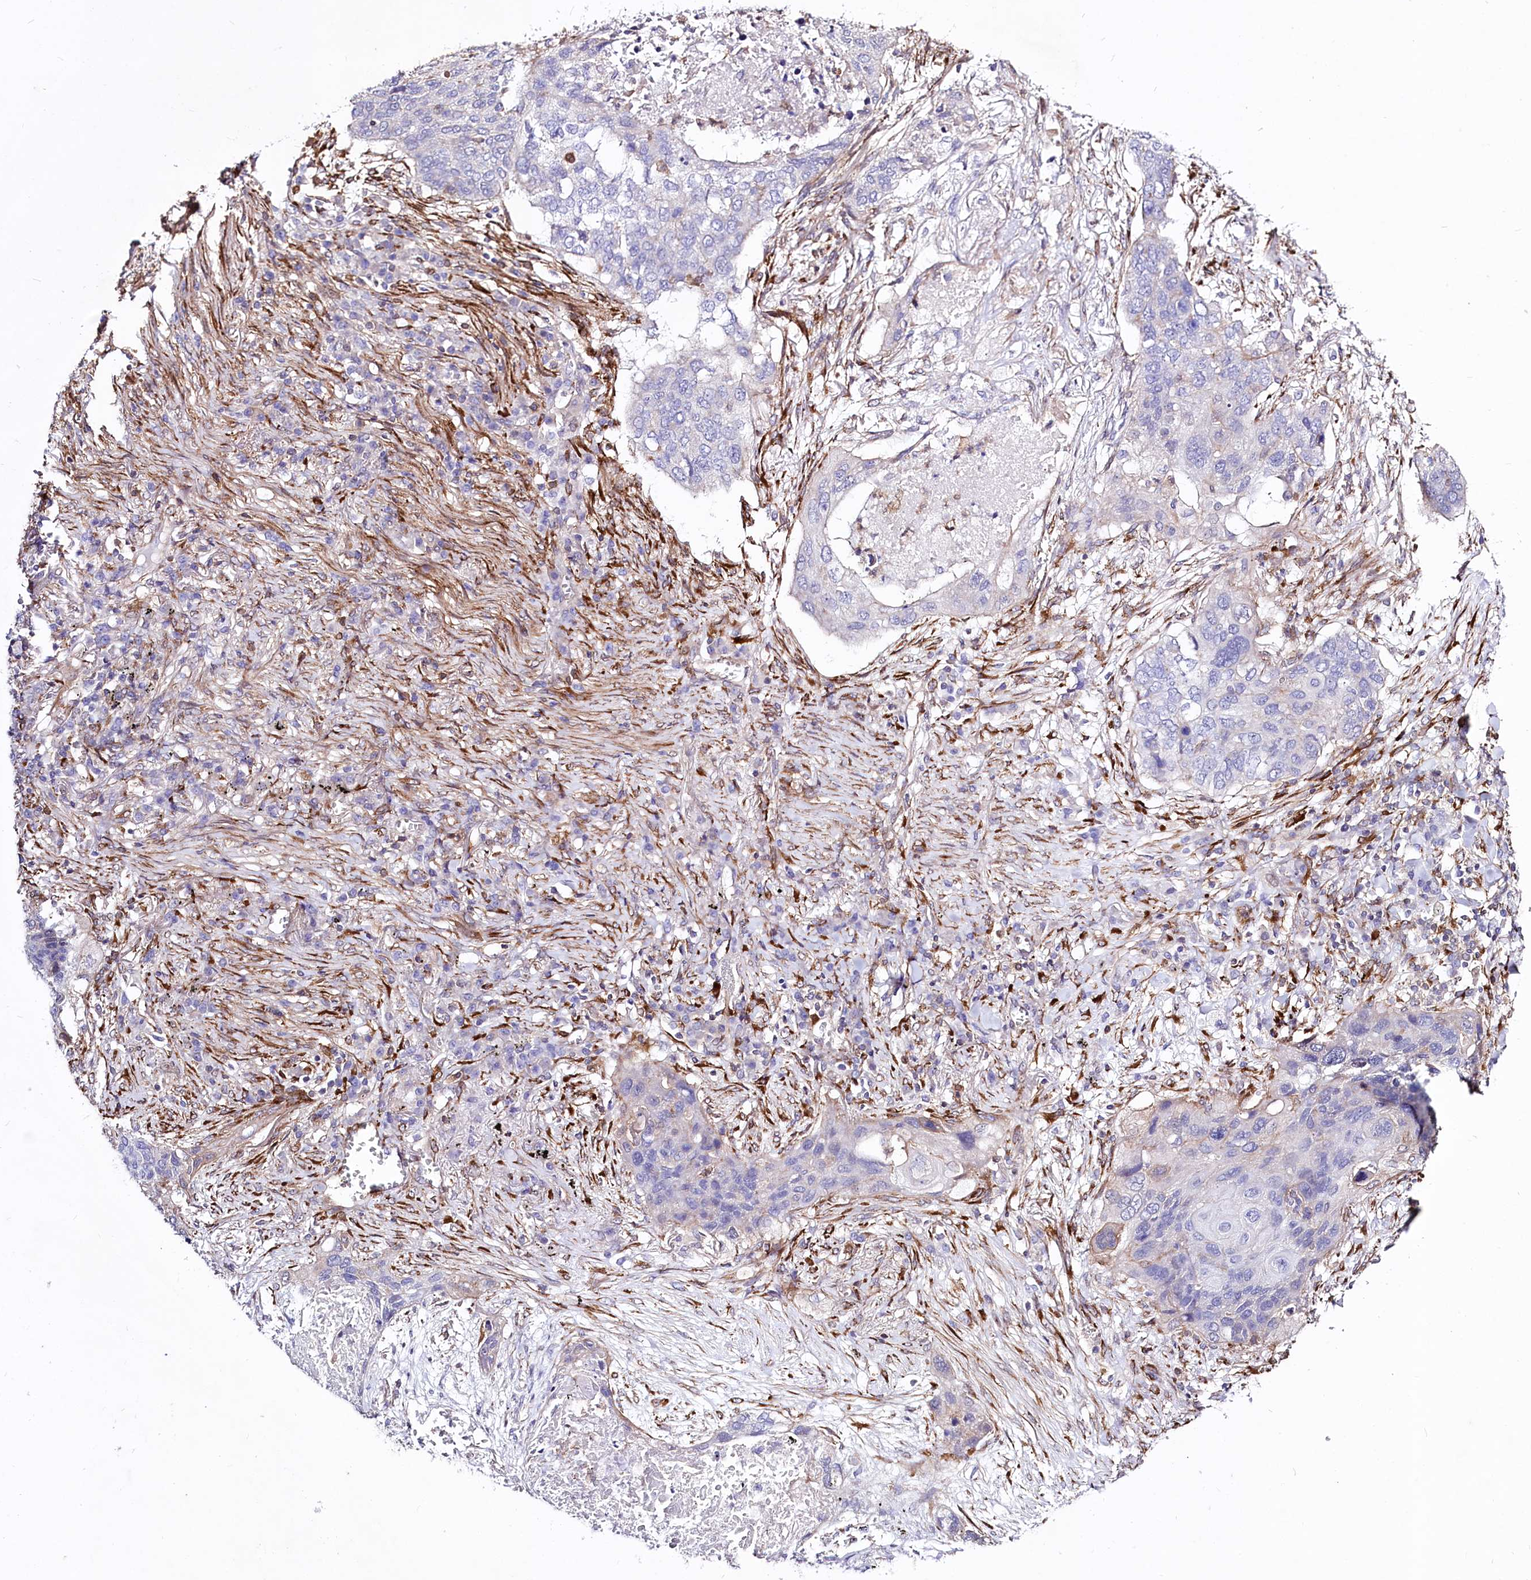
{"staining": {"intensity": "negative", "quantity": "none", "location": "none"}, "tissue": "lung cancer", "cell_type": "Tumor cells", "image_type": "cancer", "snomed": [{"axis": "morphology", "description": "Squamous cell carcinoma, NOS"}, {"axis": "topography", "description": "Lung"}], "caption": "DAB (3,3'-diaminobenzidine) immunohistochemical staining of human squamous cell carcinoma (lung) shows no significant expression in tumor cells. The staining is performed using DAB brown chromogen with nuclei counter-stained in using hematoxylin.", "gene": "FCHSD2", "patient": {"sex": "female", "age": 63}}